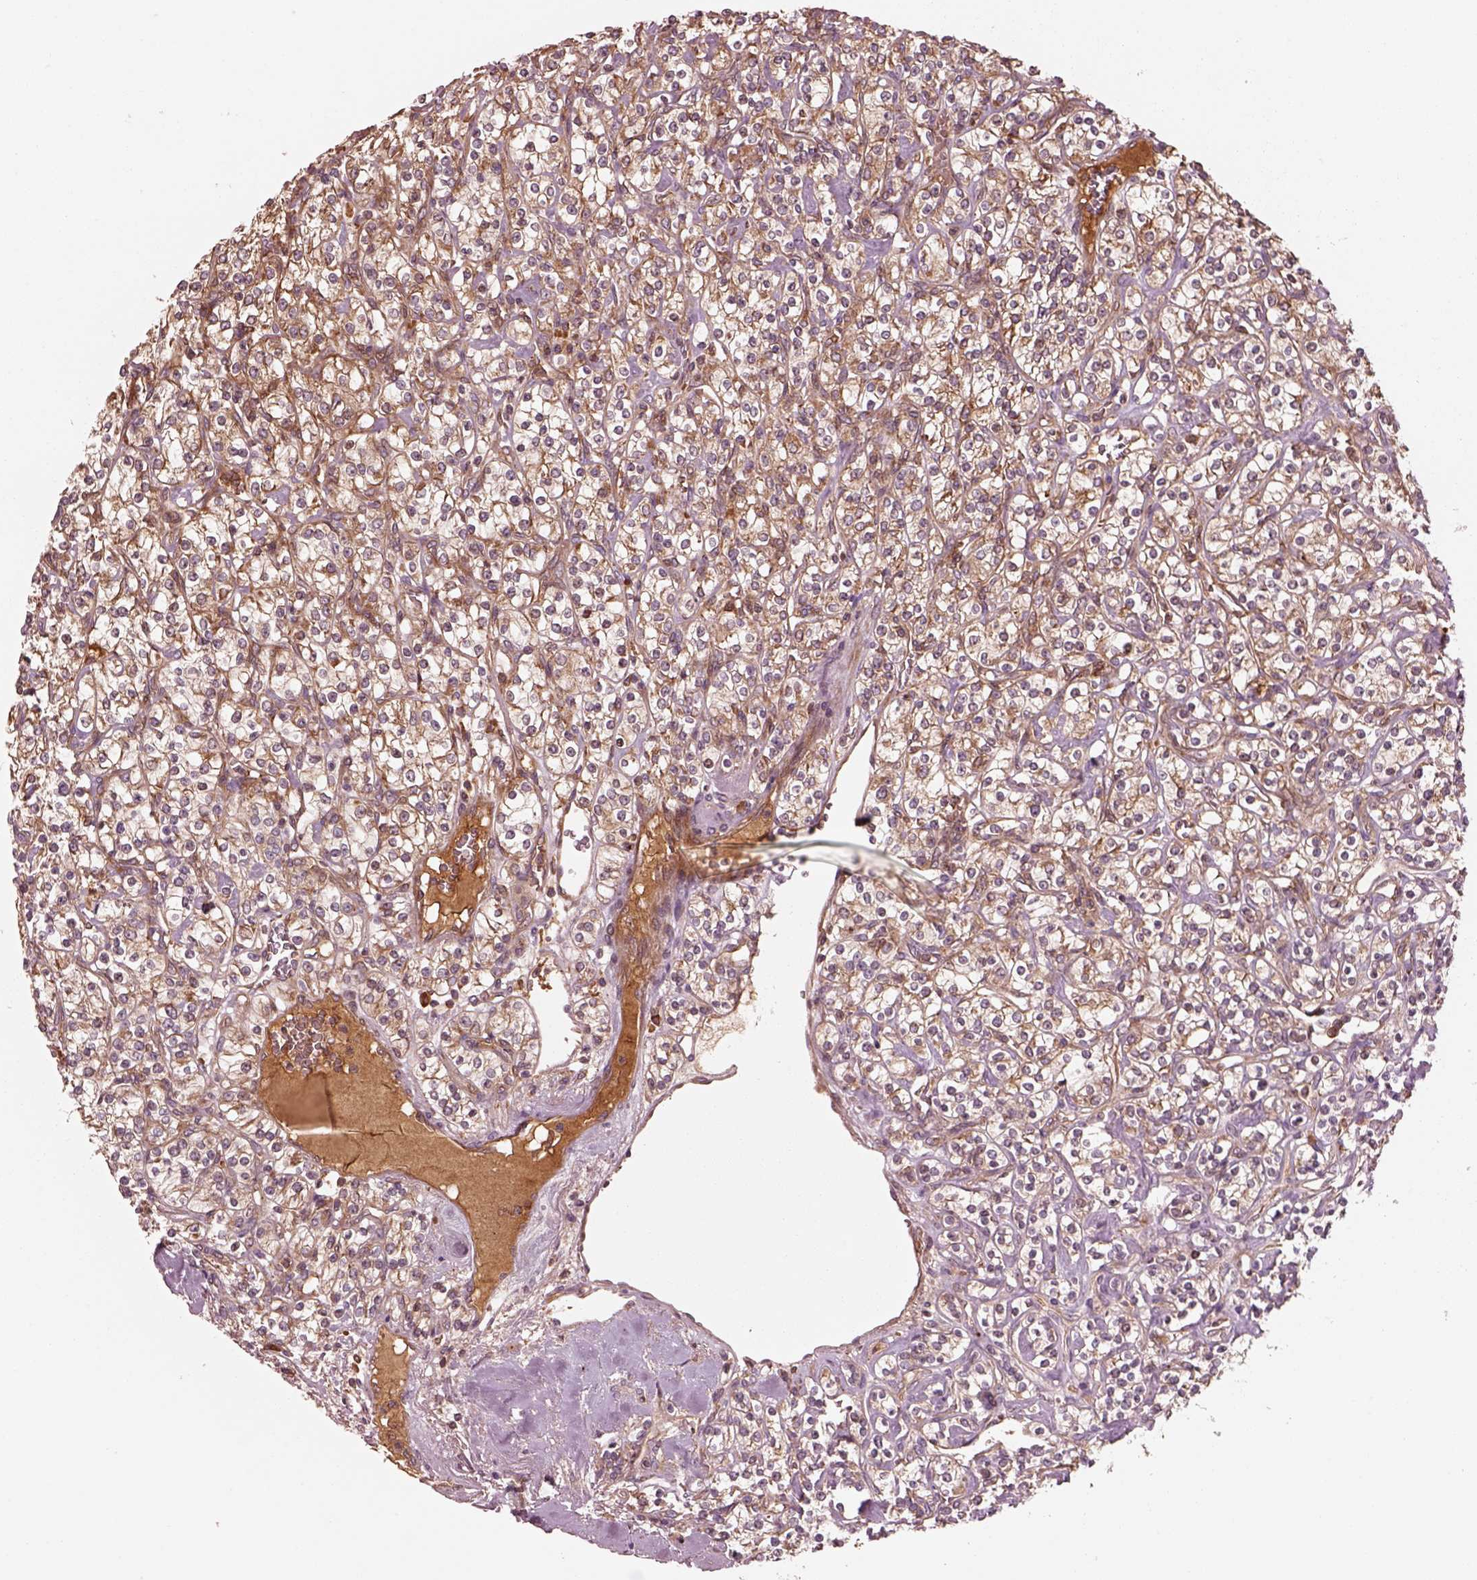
{"staining": {"intensity": "moderate", "quantity": "25%-75%", "location": "cytoplasmic/membranous"}, "tissue": "renal cancer", "cell_type": "Tumor cells", "image_type": "cancer", "snomed": [{"axis": "morphology", "description": "Adenocarcinoma, NOS"}, {"axis": "topography", "description": "Kidney"}], "caption": "Protein staining shows moderate cytoplasmic/membranous staining in about 25%-75% of tumor cells in renal adenocarcinoma. Using DAB (3,3'-diaminobenzidine) (brown) and hematoxylin (blue) stains, captured at high magnification using brightfield microscopy.", "gene": "ASCC2", "patient": {"sex": "male", "age": 77}}